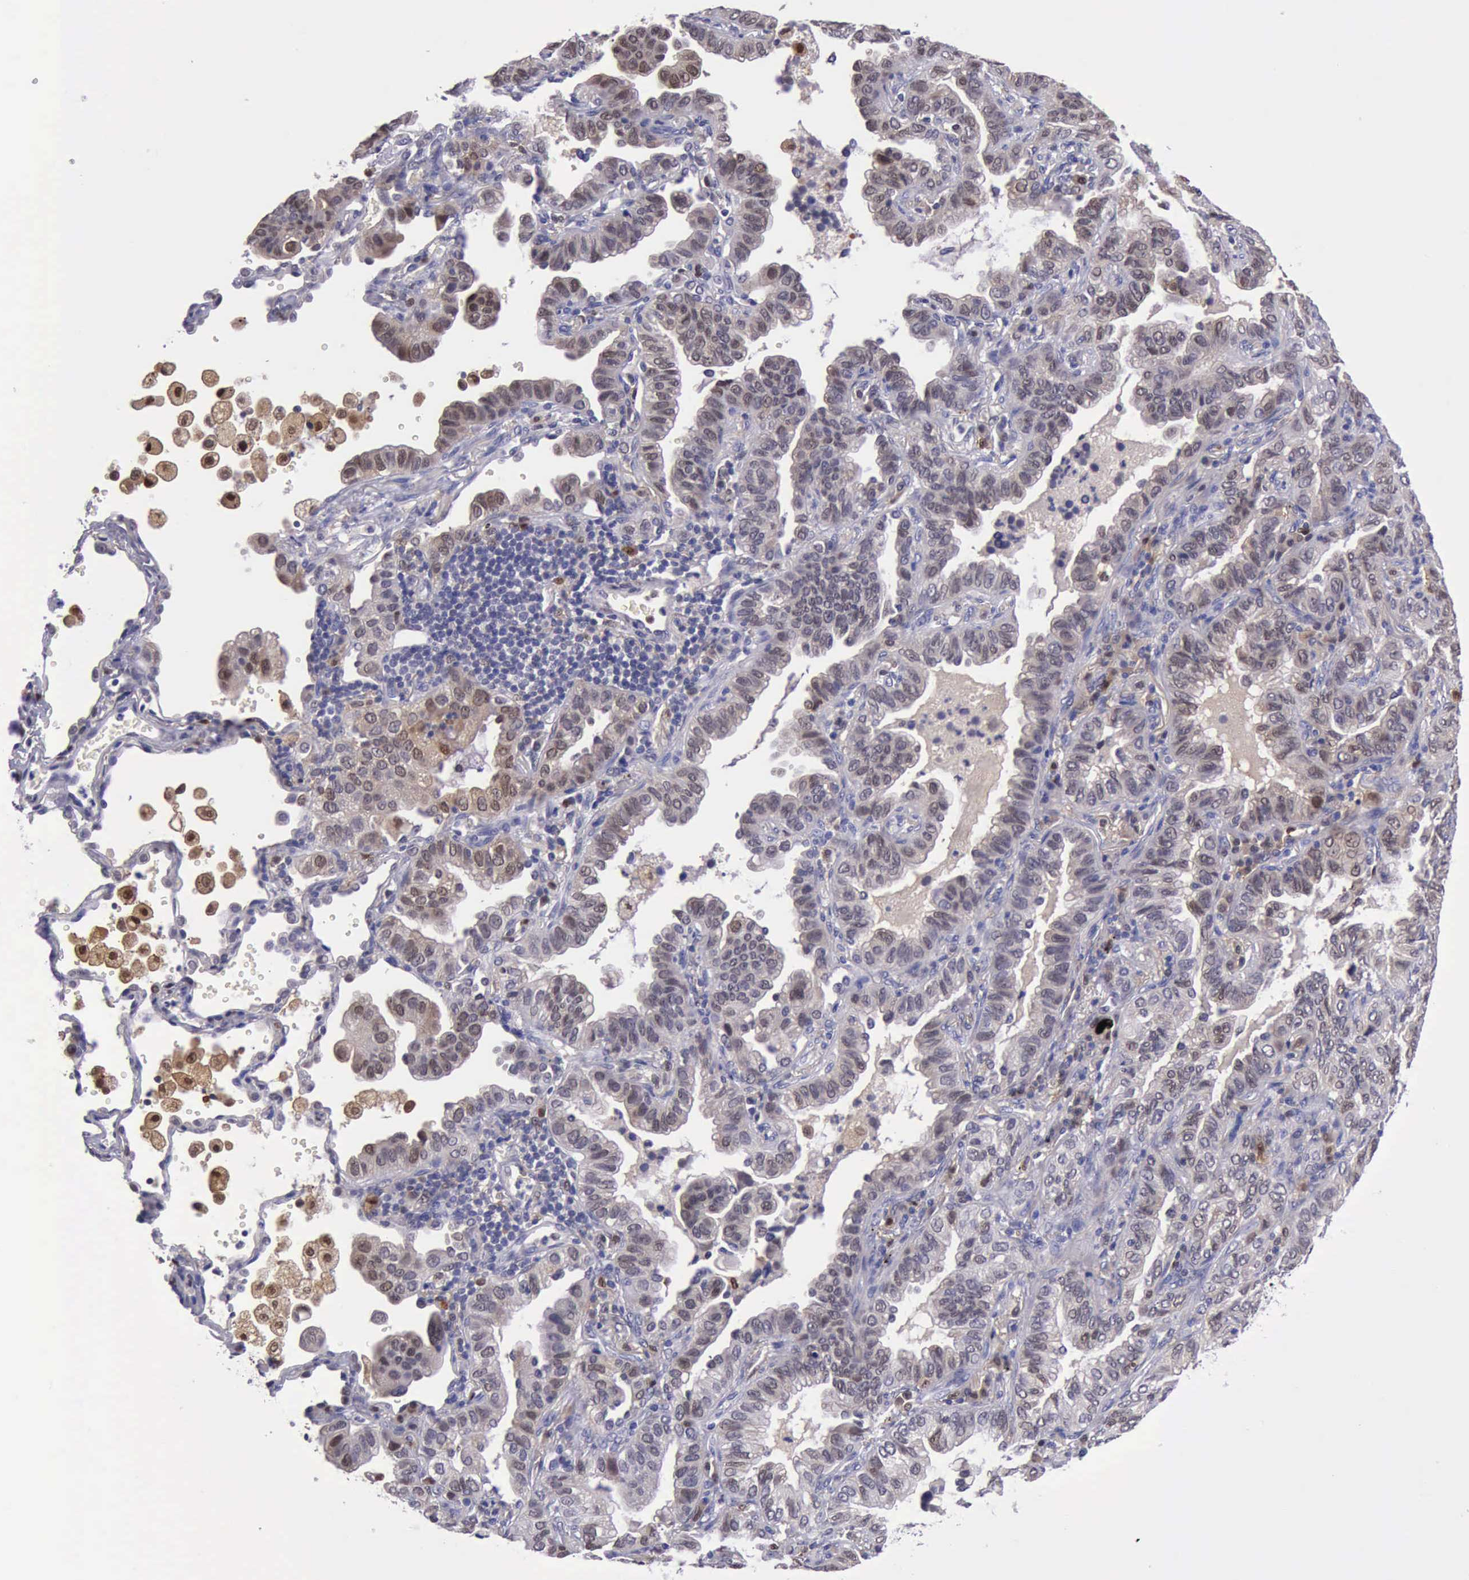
{"staining": {"intensity": "weak", "quantity": "<25%", "location": "cytoplasmic/membranous,nuclear"}, "tissue": "lung cancer", "cell_type": "Tumor cells", "image_type": "cancer", "snomed": [{"axis": "morphology", "description": "Adenocarcinoma, NOS"}, {"axis": "topography", "description": "Lung"}], "caption": "Protein analysis of lung cancer demonstrates no significant staining in tumor cells. (DAB immunohistochemistry, high magnification).", "gene": "TYMP", "patient": {"sex": "female", "age": 50}}